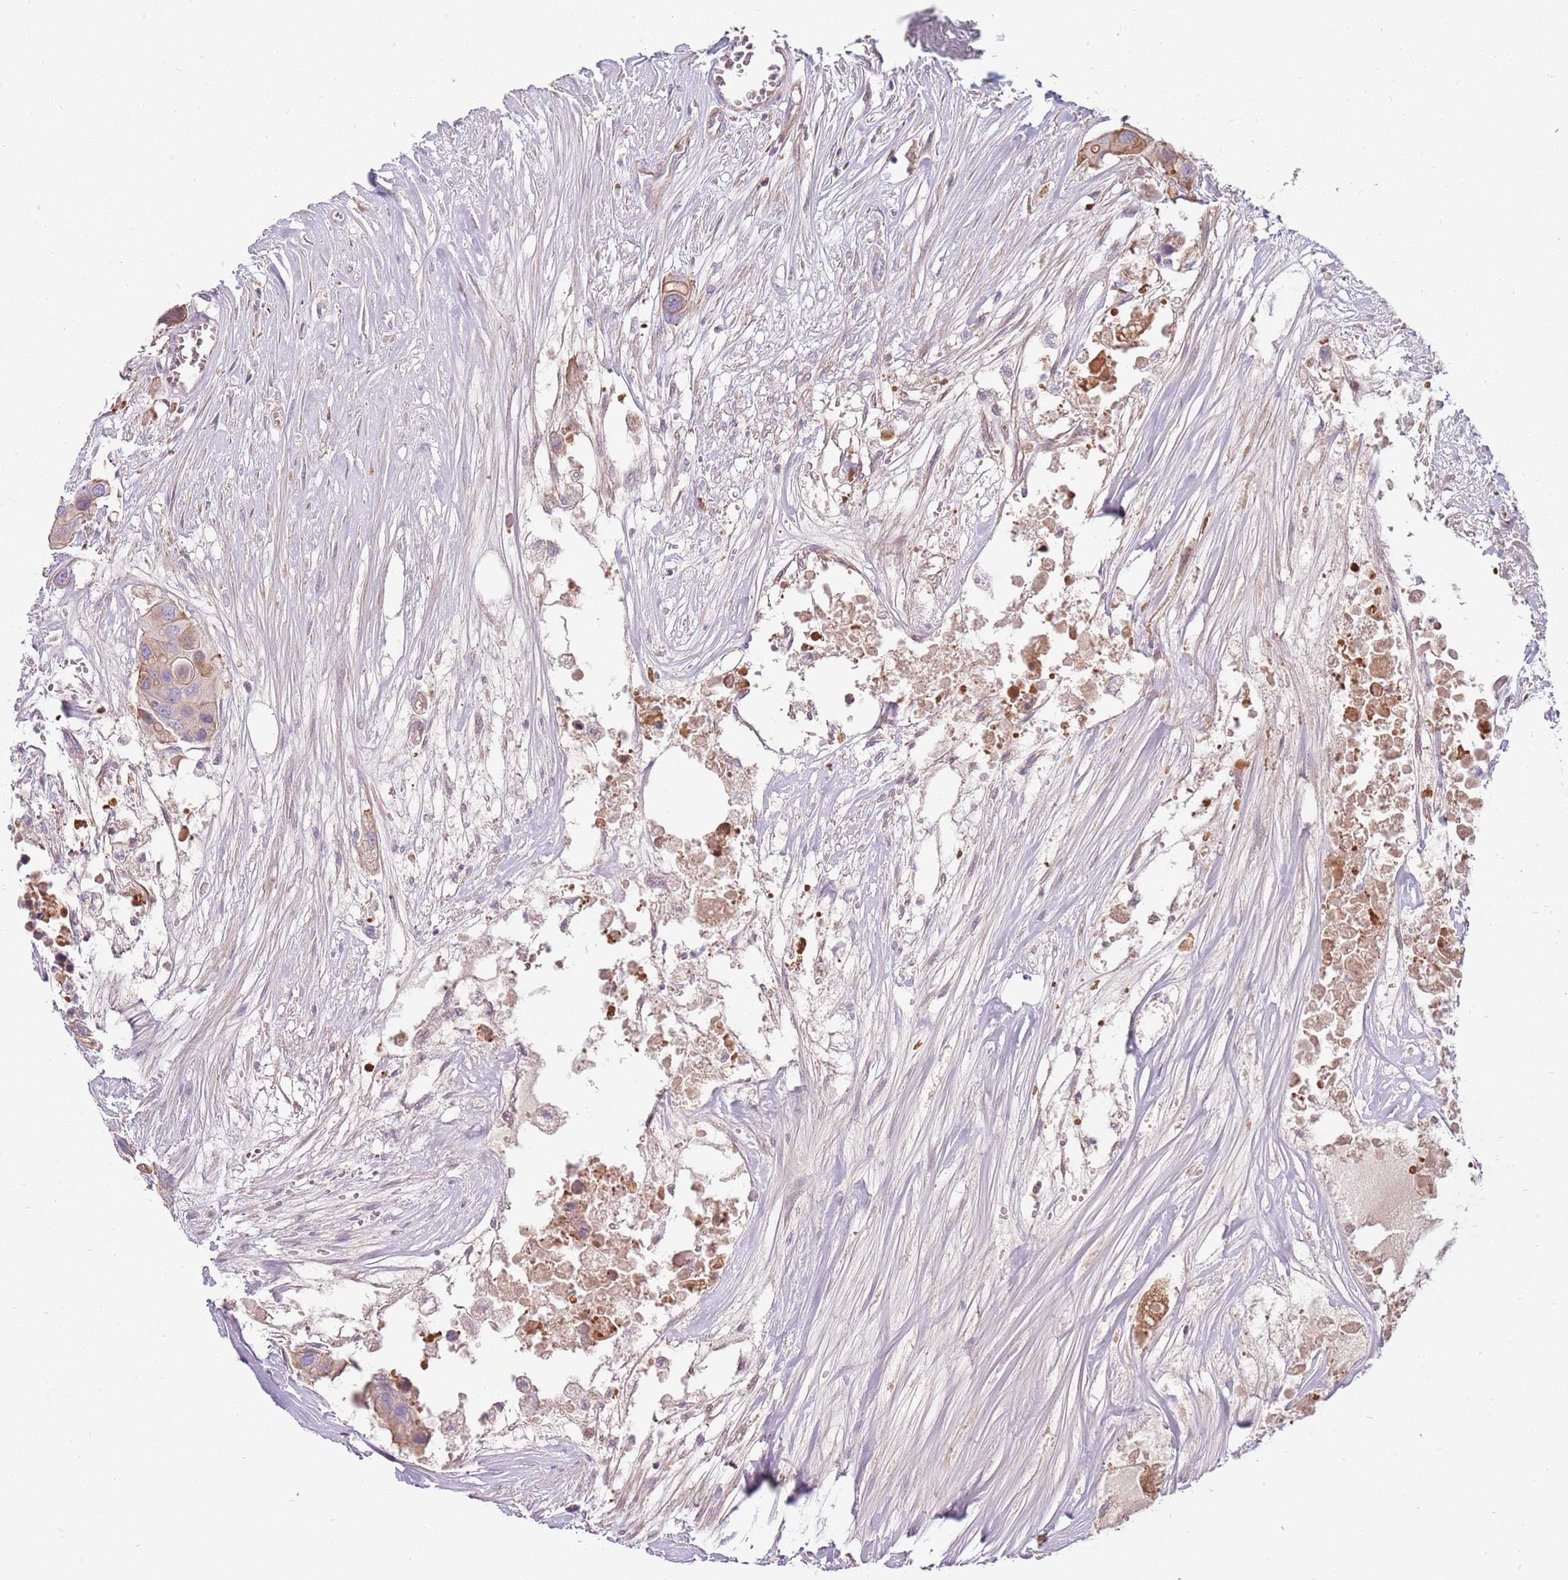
{"staining": {"intensity": "weak", "quantity": "<25%", "location": "cytoplasmic/membranous"}, "tissue": "colorectal cancer", "cell_type": "Tumor cells", "image_type": "cancer", "snomed": [{"axis": "morphology", "description": "Adenocarcinoma, NOS"}, {"axis": "topography", "description": "Colon"}], "caption": "Tumor cells show no significant protein expression in colorectal cancer.", "gene": "MCUB", "patient": {"sex": "male", "age": 77}}